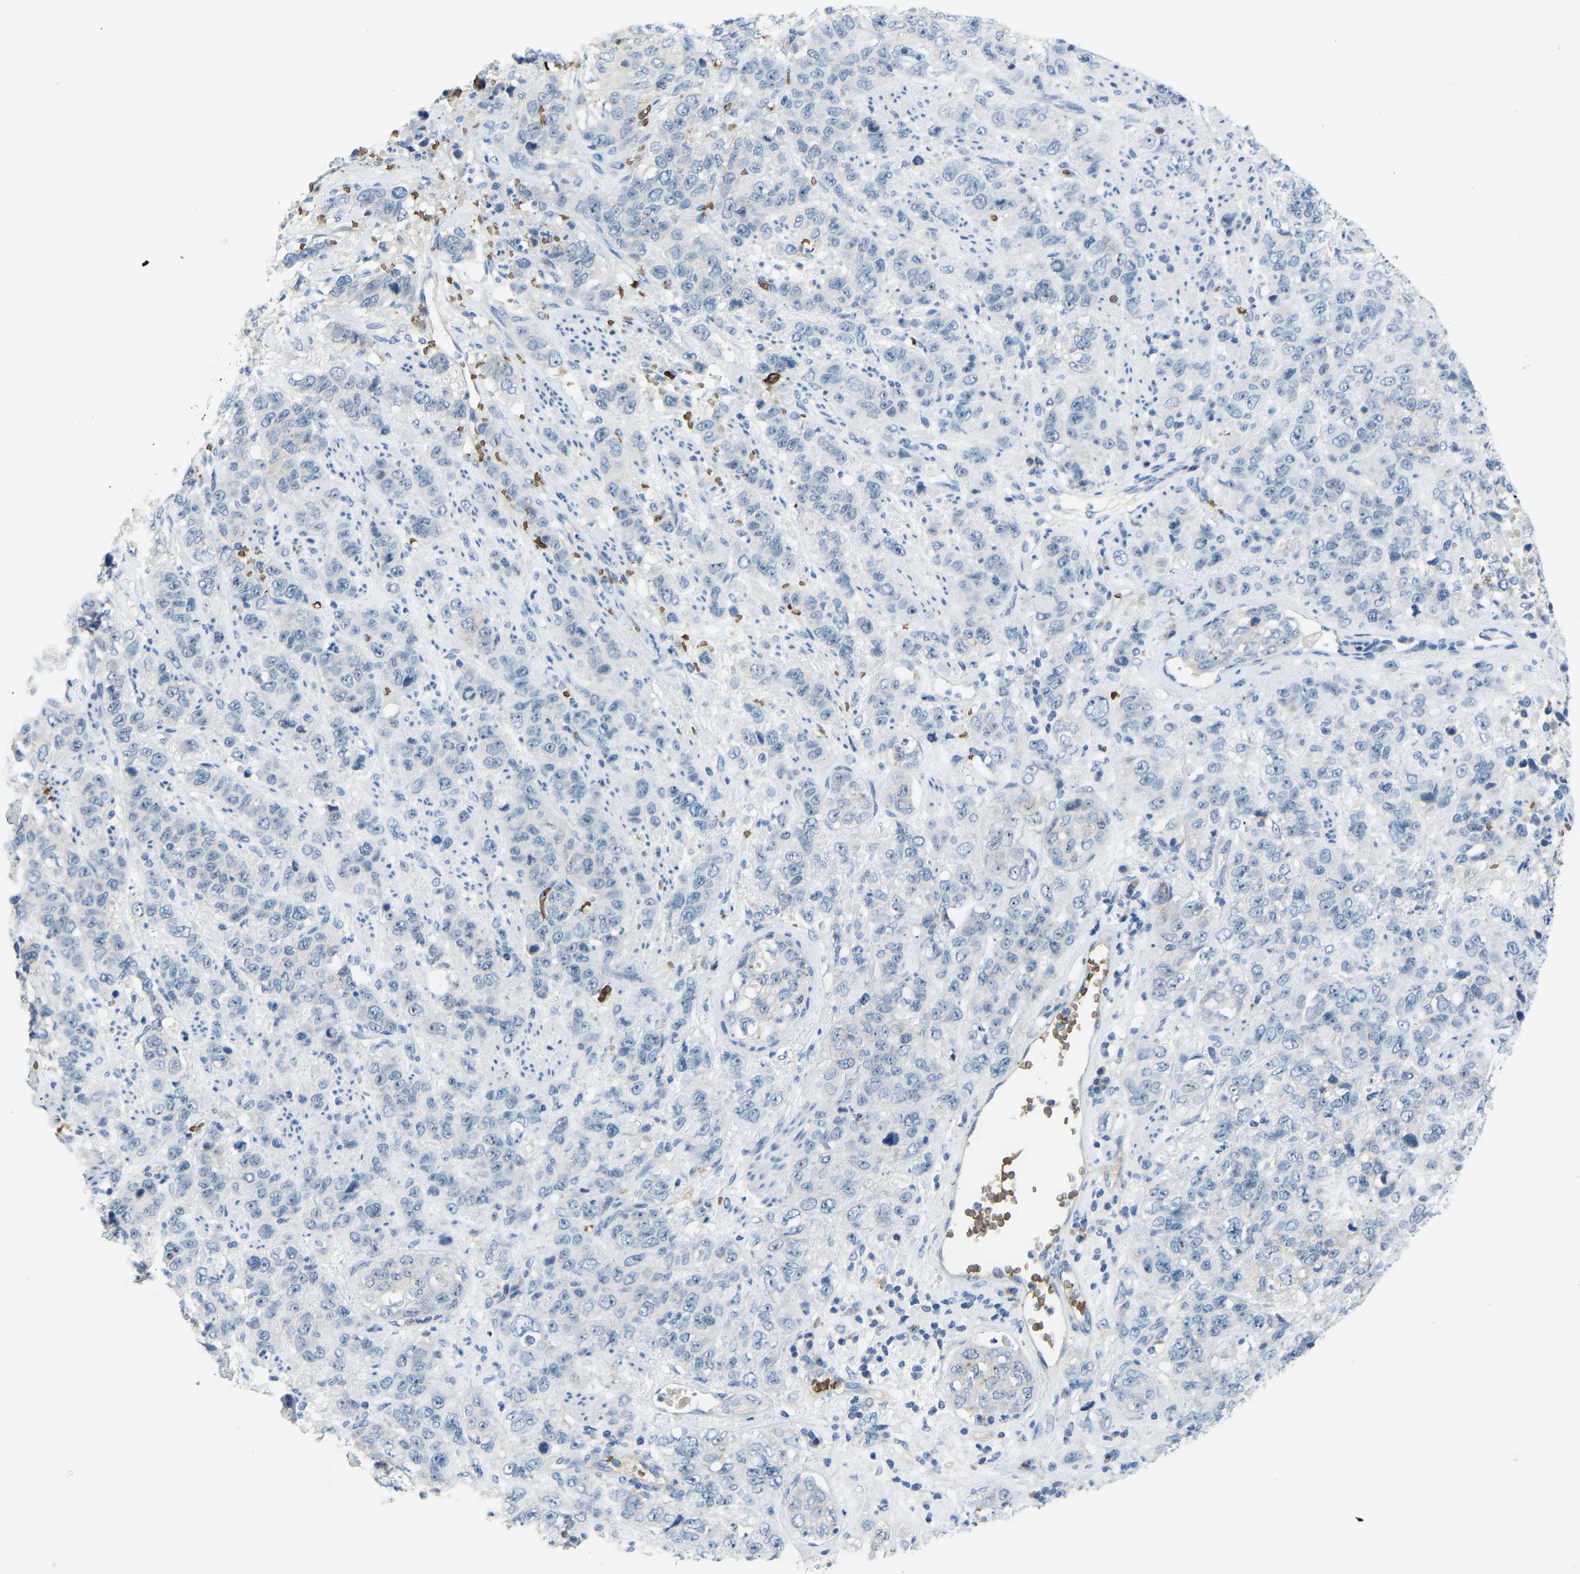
{"staining": {"intensity": "negative", "quantity": "none", "location": "none"}, "tissue": "stomach cancer", "cell_type": "Tumor cells", "image_type": "cancer", "snomed": [{"axis": "morphology", "description": "Adenocarcinoma, NOS"}, {"axis": "topography", "description": "Stomach"}], "caption": "This is an immunohistochemistry (IHC) image of adenocarcinoma (stomach). There is no staining in tumor cells.", "gene": "PIGS", "patient": {"sex": "male", "age": 48}}